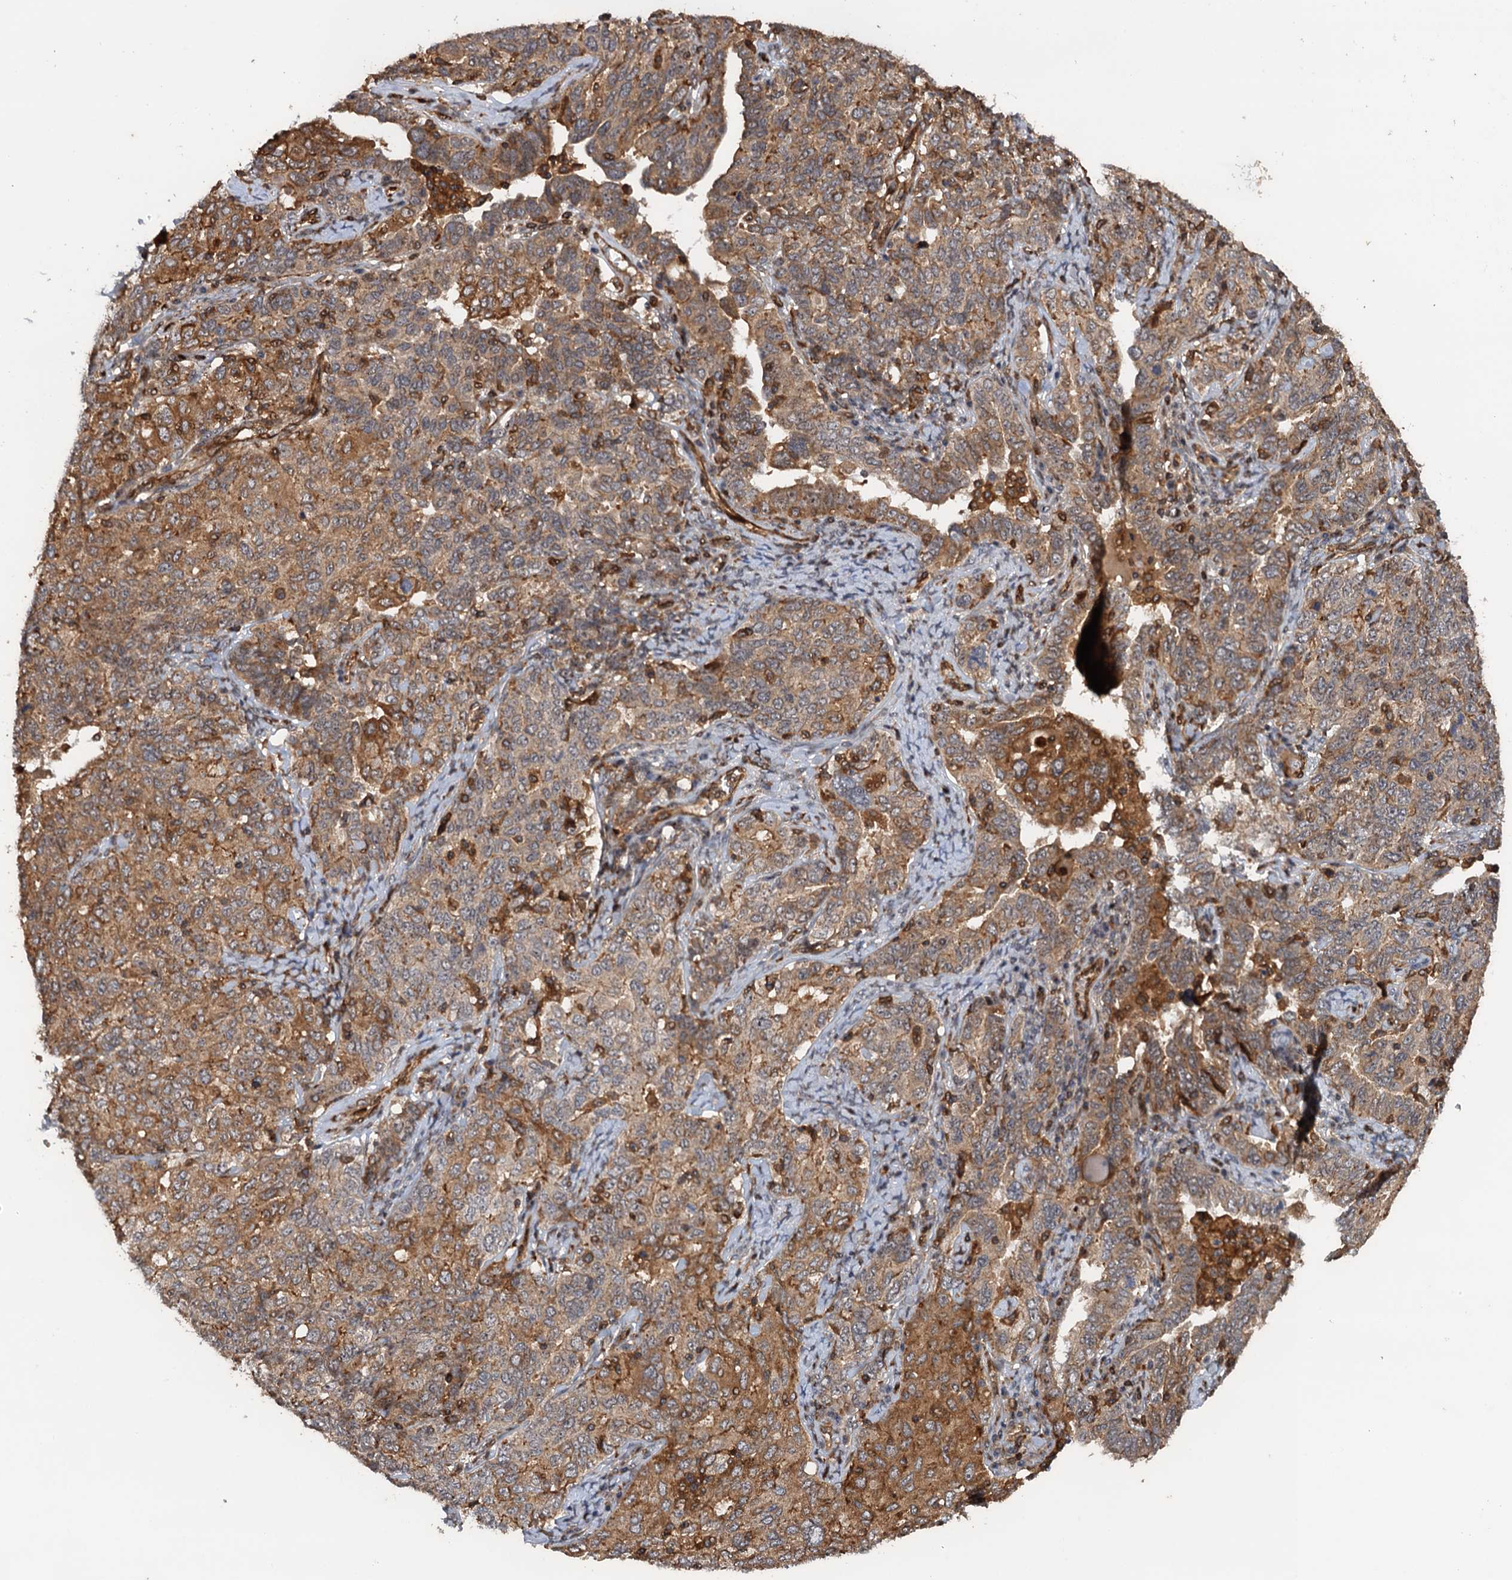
{"staining": {"intensity": "moderate", "quantity": ">75%", "location": "cytoplasmic/membranous"}, "tissue": "ovarian cancer", "cell_type": "Tumor cells", "image_type": "cancer", "snomed": [{"axis": "morphology", "description": "Carcinoma, endometroid"}, {"axis": "topography", "description": "Ovary"}], "caption": "Tumor cells display medium levels of moderate cytoplasmic/membranous expression in about >75% of cells in human ovarian cancer.", "gene": "BORA", "patient": {"sex": "female", "age": 62}}